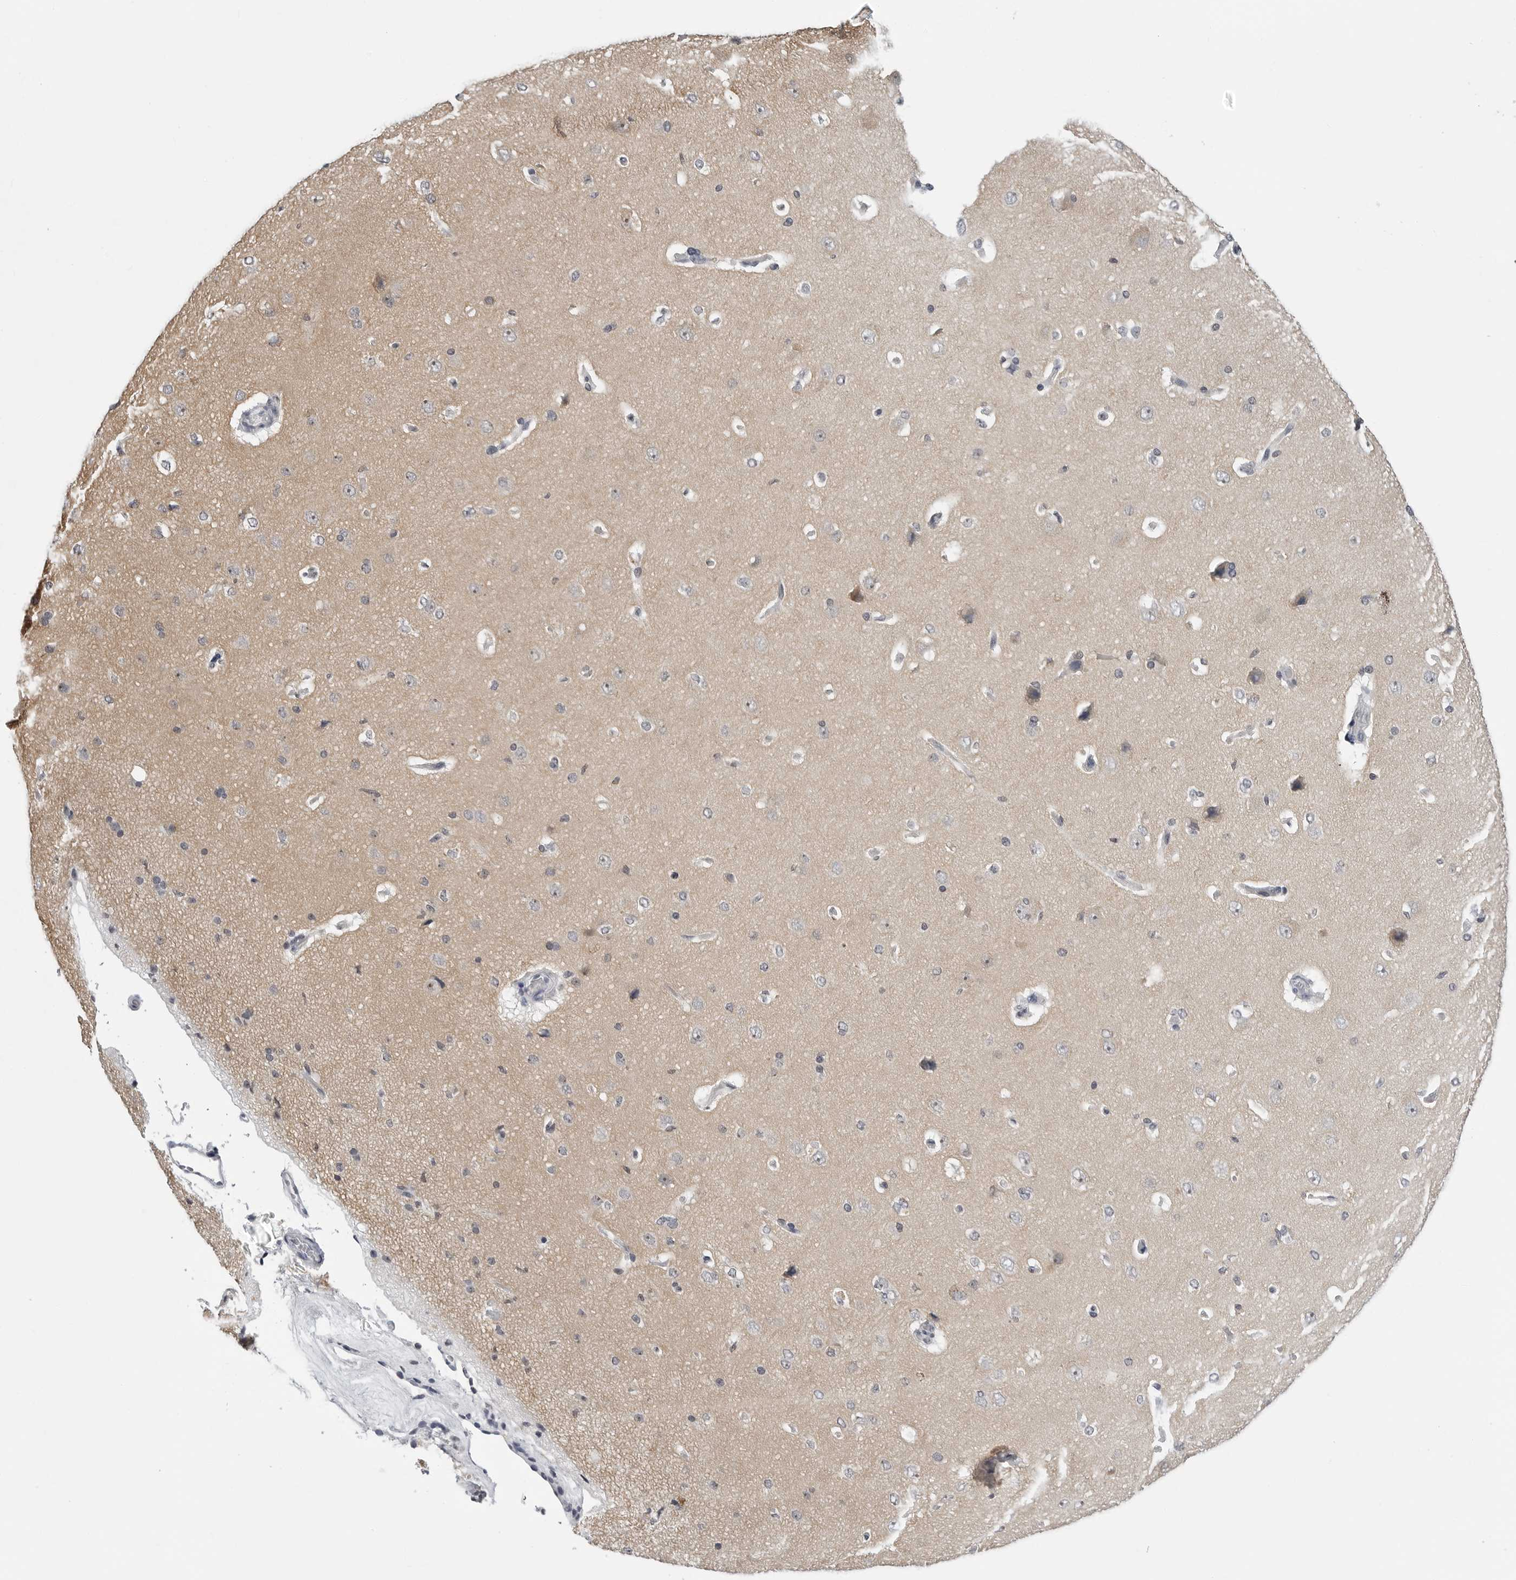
{"staining": {"intensity": "negative", "quantity": "none", "location": "none"}, "tissue": "cerebral cortex", "cell_type": "Endothelial cells", "image_type": "normal", "snomed": [{"axis": "morphology", "description": "Normal tissue, NOS"}, {"axis": "topography", "description": "Cerebral cortex"}], "caption": "This is an immunohistochemistry (IHC) photomicrograph of normal cerebral cortex. There is no positivity in endothelial cells.", "gene": "GNL2", "patient": {"sex": "male", "age": 62}}